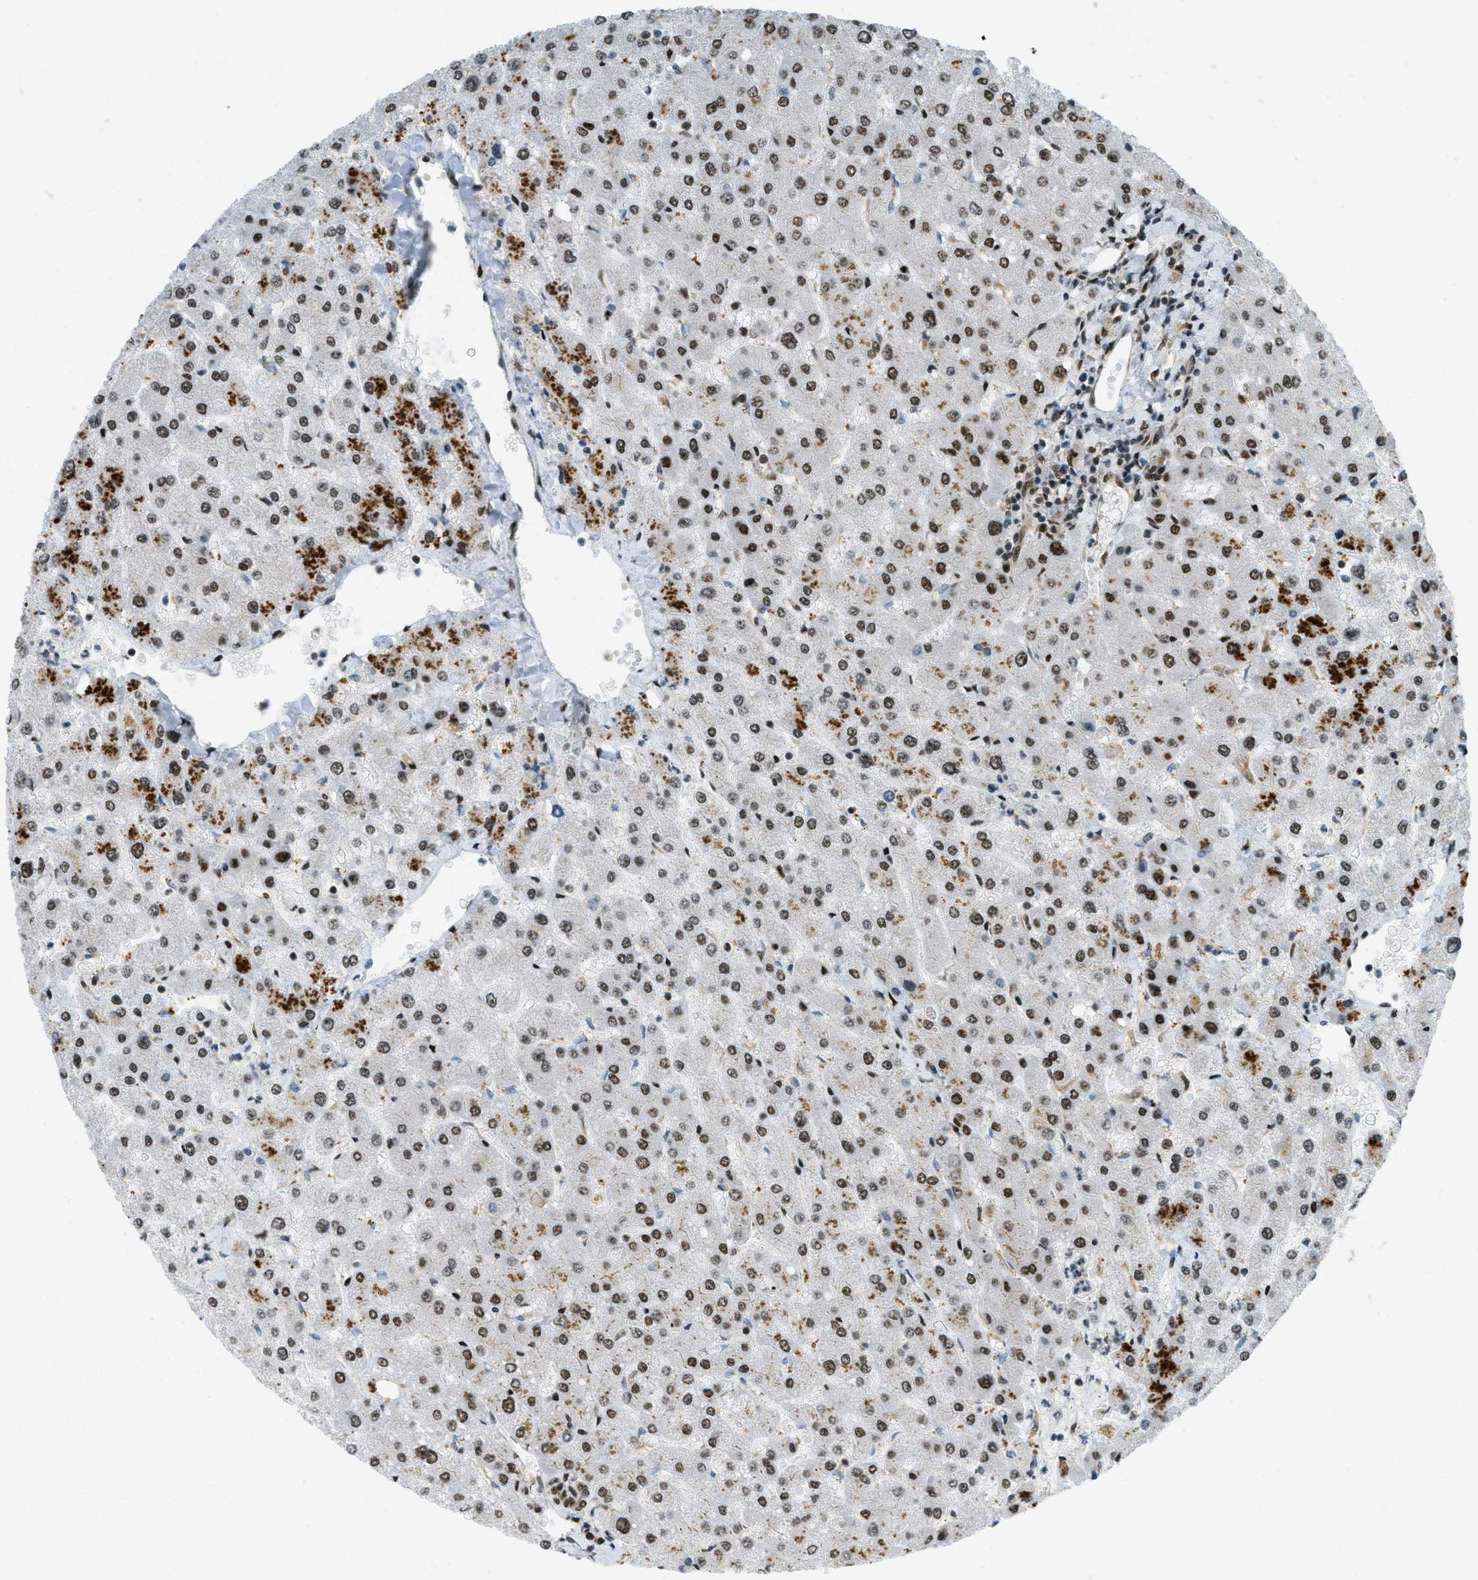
{"staining": {"intensity": "strong", "quantity": ">75%", "location": "nuclear"}, "tissue": "liver", "cell_type": "Cholangiocytes", "image_type": "normal", "snomed": [{"axis": "morphology", "description": "Normal tissue, NOS"}, {"axis": "topography", "description": "Liver"}], "caption": "Immunohistochemistry of unremarkable liver demonstrates high levels of strong nuclear expression in about >75% of cholangiocytes.", "gene": "ZFR", "patient": {"sex": "male", "age": 55}}